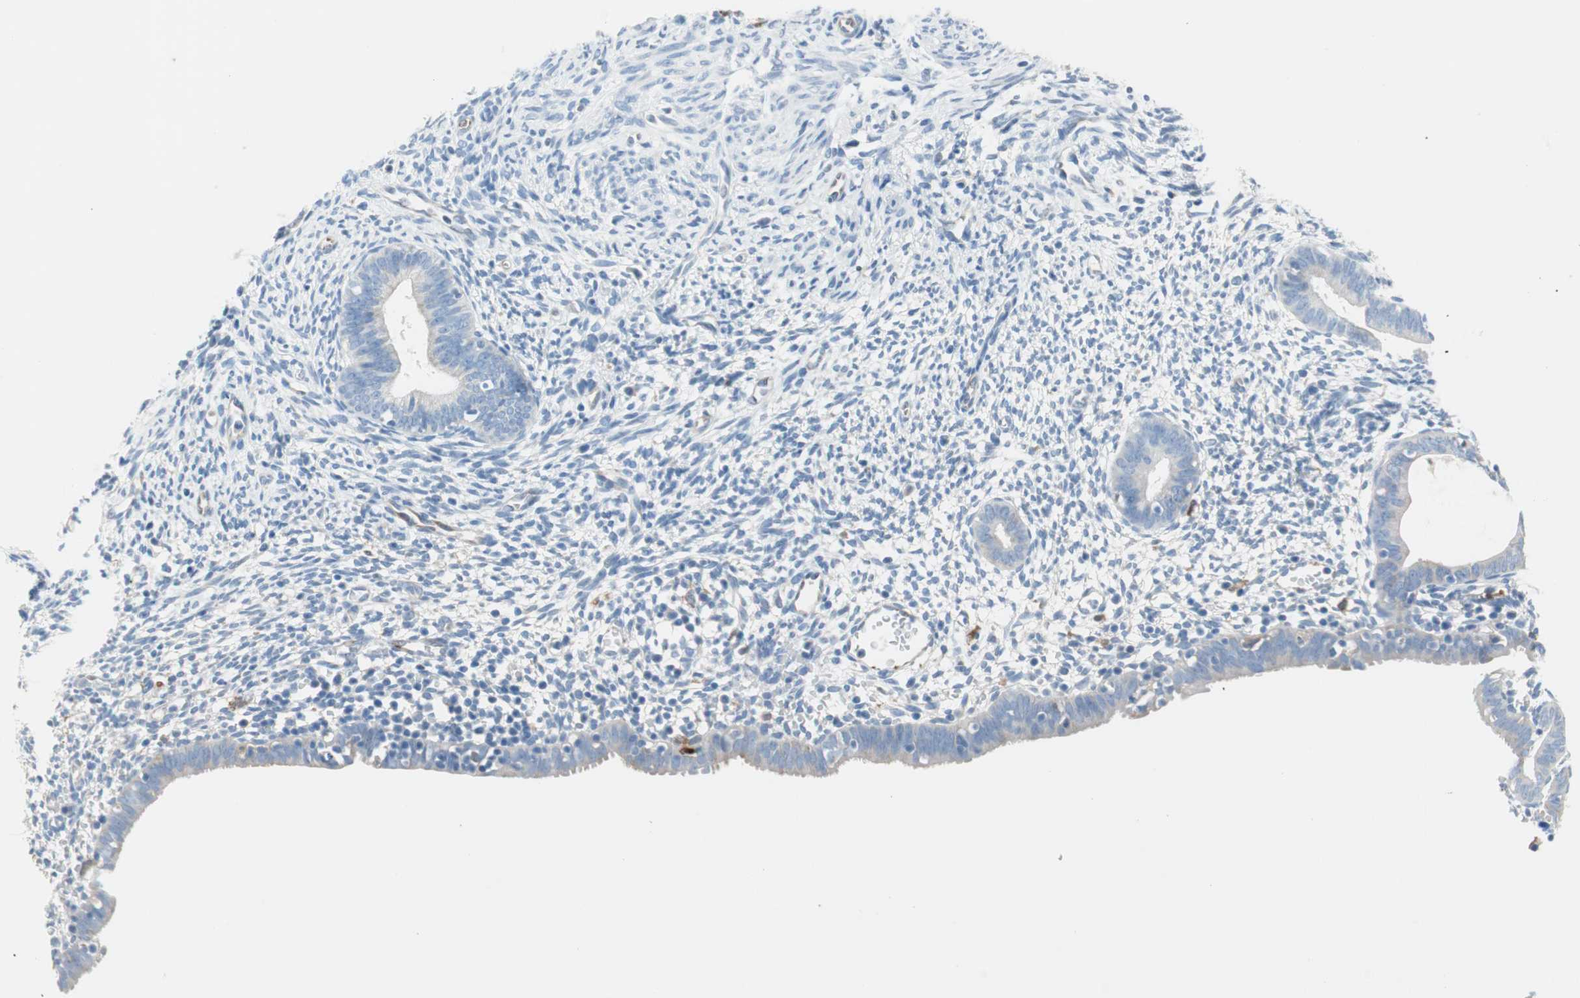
{"staining": {"intensity": "negative", "quantity": "none", "location": "none"}, "tissue": "endometrium", "cell_type": "Cells in endometrial stroma", "image_type": "normal", "snomed": [{"axis": "morphology", "description": "Normal tissue, NOS"}, {"axis": "morphology", "description": "Atrophy, NOS"}, {"axis": "topography", "description": "Uterus"}, {"axis": "topography", "description": "Endometrium"}], "caption": "This is an immunohistochemistry image of unremarkable human endometrium. There is no expression in cells in endometrial stroma.", "gene": "GLUL", "patient": {"sex": "female", "age": 68}}